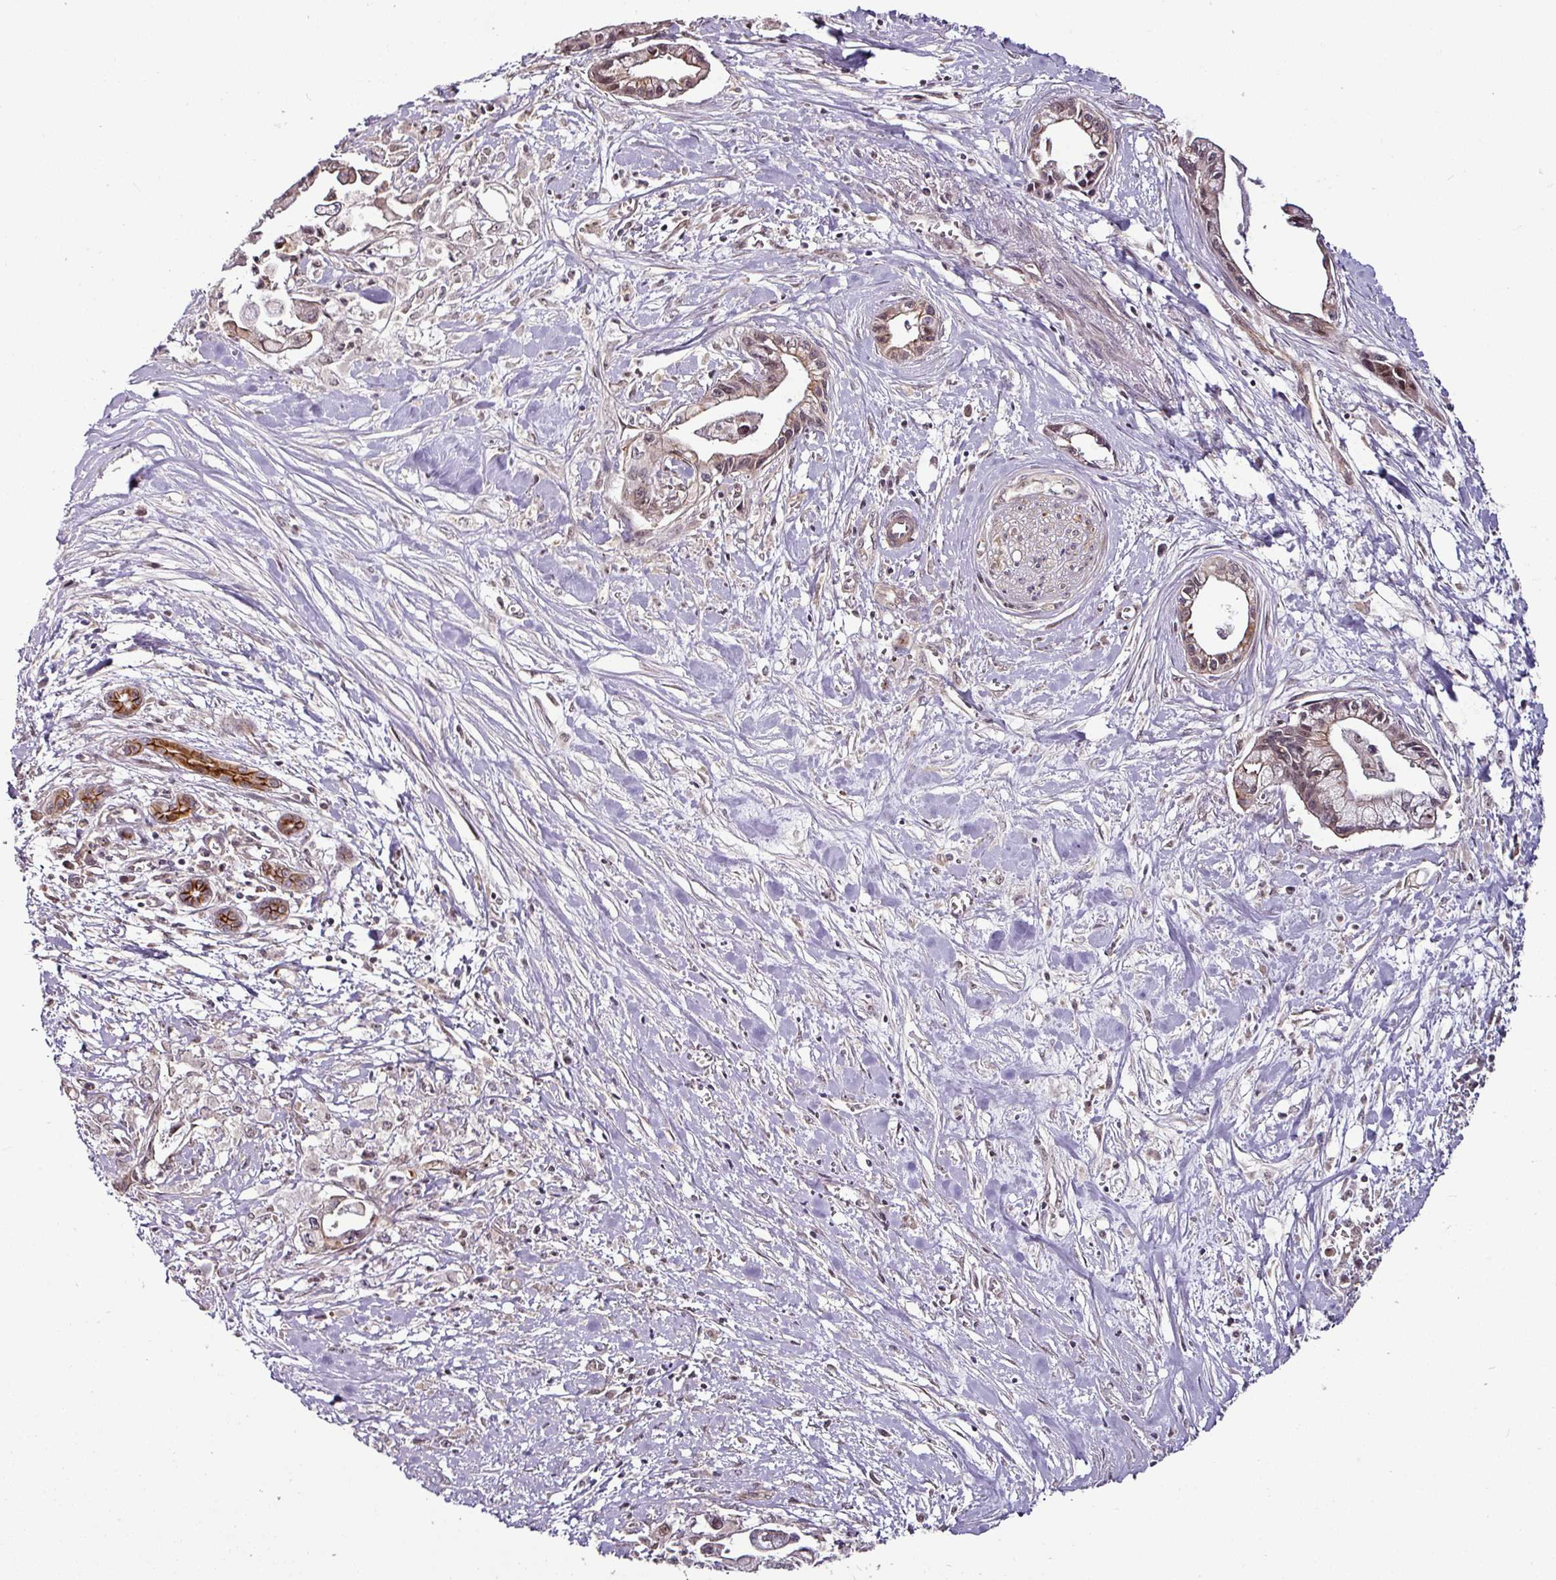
{"staining": {"intensity": "moderate", "quantity": "25%-75%", "location": "cytoplasmic/membranous"}, "tissue": "pancreatic cancer", "cell_type": "Tumor cells", "image_type": "cancer", "snomed": [{"axis": "morphology", "description": "Adenocarcinoma, NOS"}, {"axis": "topography", "description": "Pancreas"}], "caption": "Human pancreatic cancer stained for a protein (brown) displays moderate cytoplasmic/membranous positive expression in about 25%-75% of tumor cells.", "gene": "DCAF13", "patient": {"sex": "male", "age": 61}}